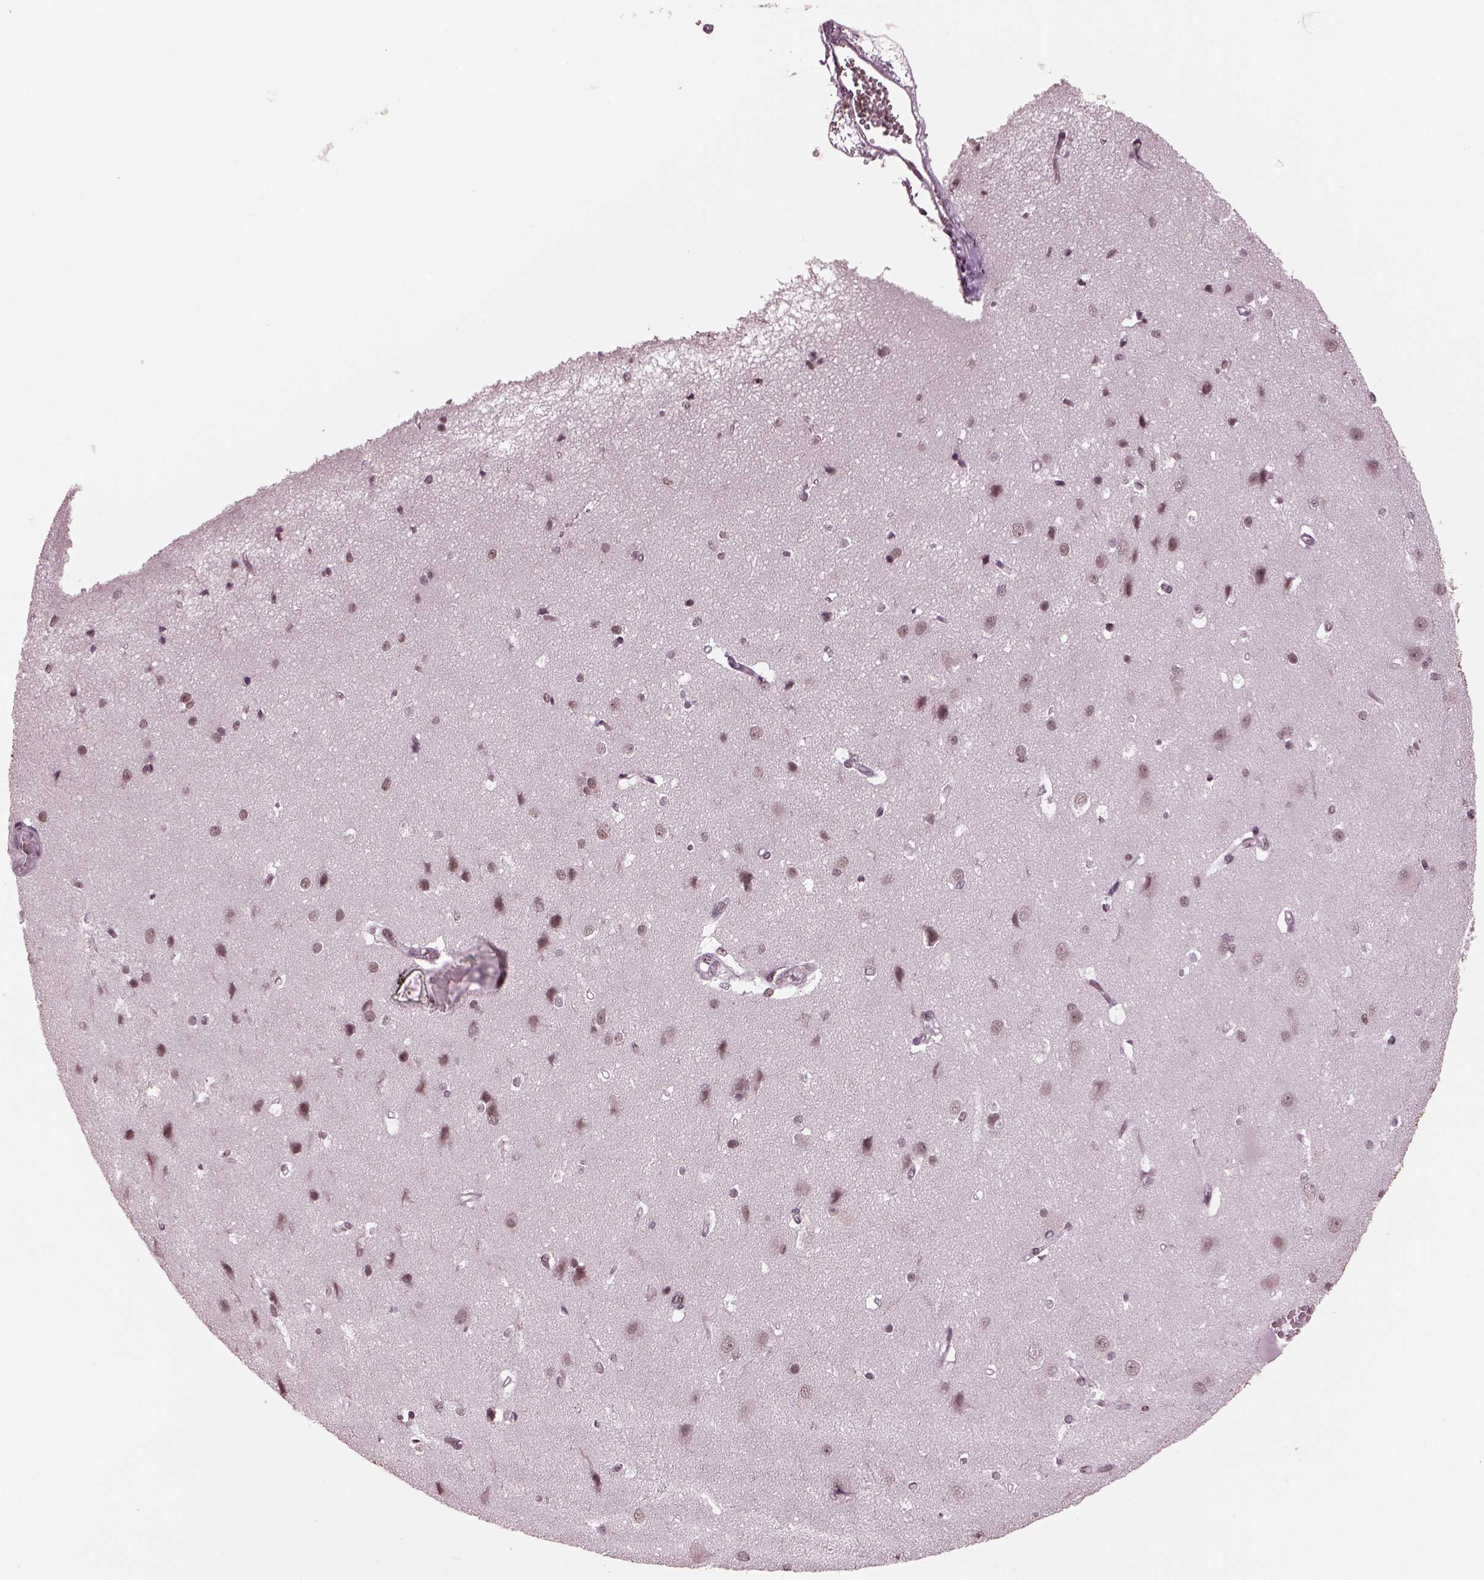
{"staining": {"intensity": "negative", "quantity": "none", "location": "none"}, "tissue": "cerebral cortex", "cell_type": "Endothelial cells", "image_type": "normal", "snomed": [{"axis": "morphology", "description": "Normal tissue, NOS"}, {"axis": "topography", "description": "Cerebral cortex"}], "caption": "Endothelial cells are negative for brown protein staining in unremarkable cerebral cortex. The staining was performed using DAB to visualize the protein expression in brown, while the nuclei were stained in blue with hematoxylin (Magnification: 20x).", "gene": "RUVBL2", "patient": {"sex": "male", "age": 37}}